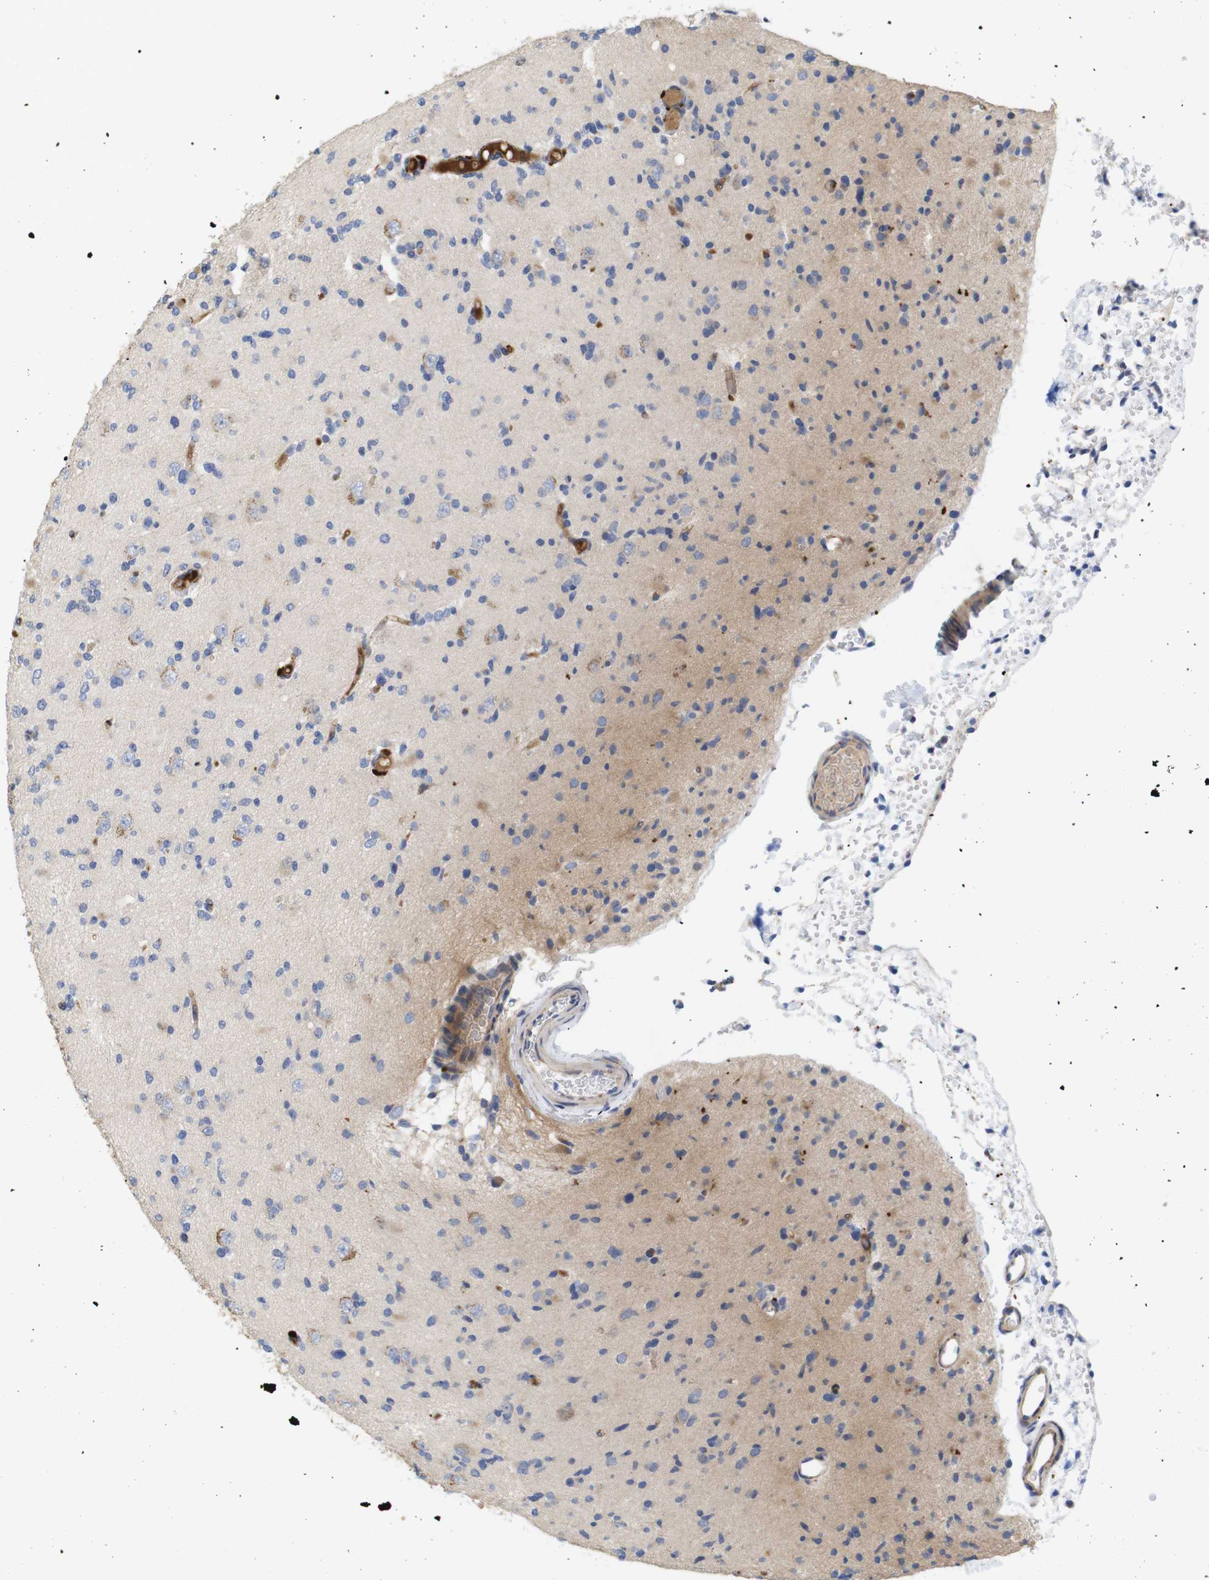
{"staining": {"intensity": "weak", "quantity": "25%-75%", "location": "cytoplasmic/membranous"}, "tissue": "glioma", "cell_type": "Tumor cells", "image_type": "cancer", "snomed": [{"axis": "morphology", "description": "Glioma, malignant, Low grade"}, {"axis": "topography", "description": "Brain"}], "caption": "Weak cytoplasmic/membranous staining is appreciated in about 25%-75% of tumor cells in glioma.", "gene": "SPRY3", "patient": {"sex": "female", "age": 22}}